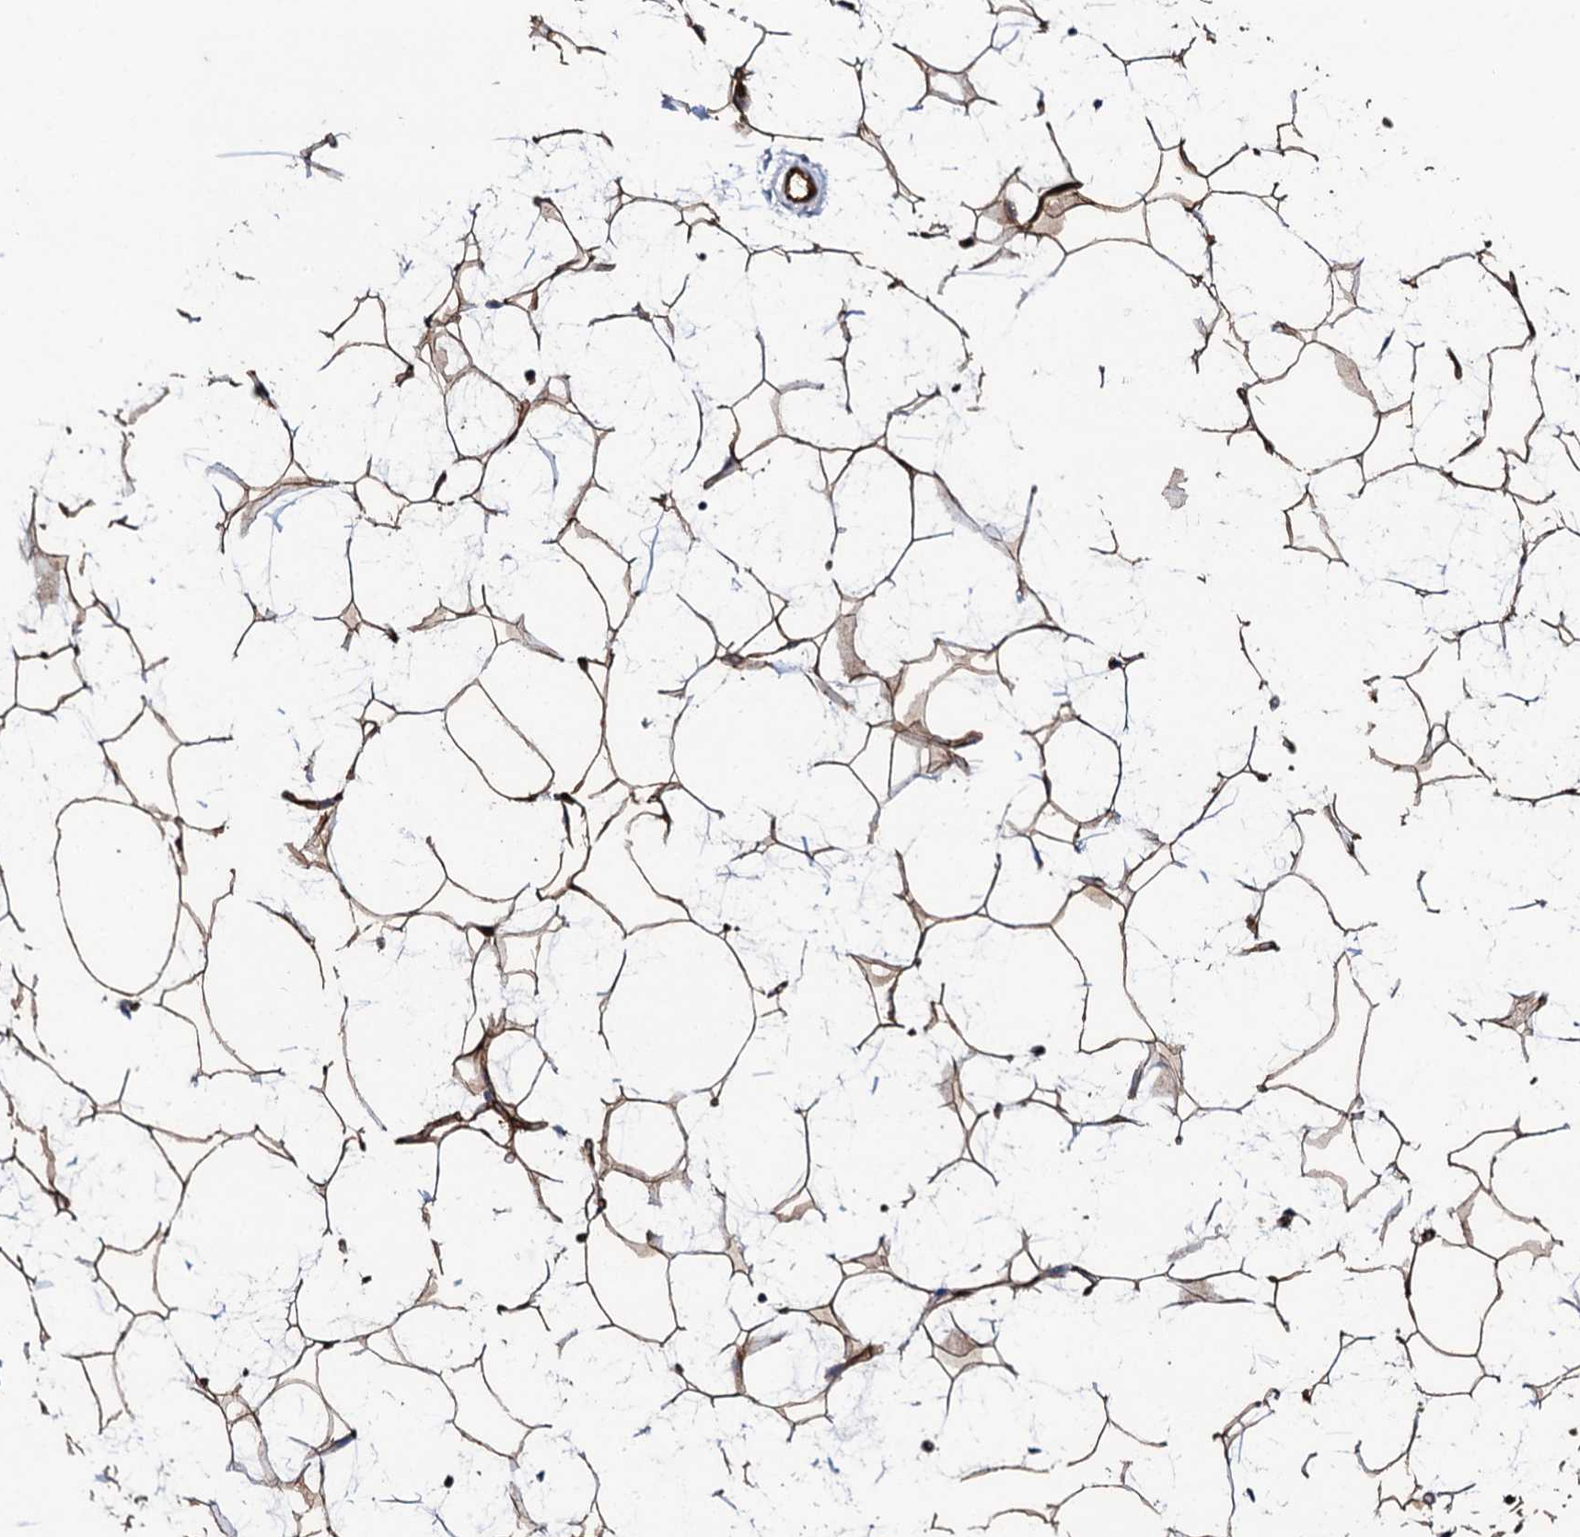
{"staining": {"intensity": "moderate", "quantity": ">75%", "location": "cytoplasmic/membranous"}, "tissue": "adipose tissue", "cell_type": "Adipocytes", "image_type": "normal", "snomed": [{"axis": "morphology", "description": "Normal tissue, NOS"}, {"axis": "topography", "description": "Breast"}], "caption": "A brown stain labels moderate cytoplasmic/membranous staining of a protein in adipocytes of unremarkable human adipose tissue.", "gene": "DBX1", "patient": {"sex": "female", "age": 26}}